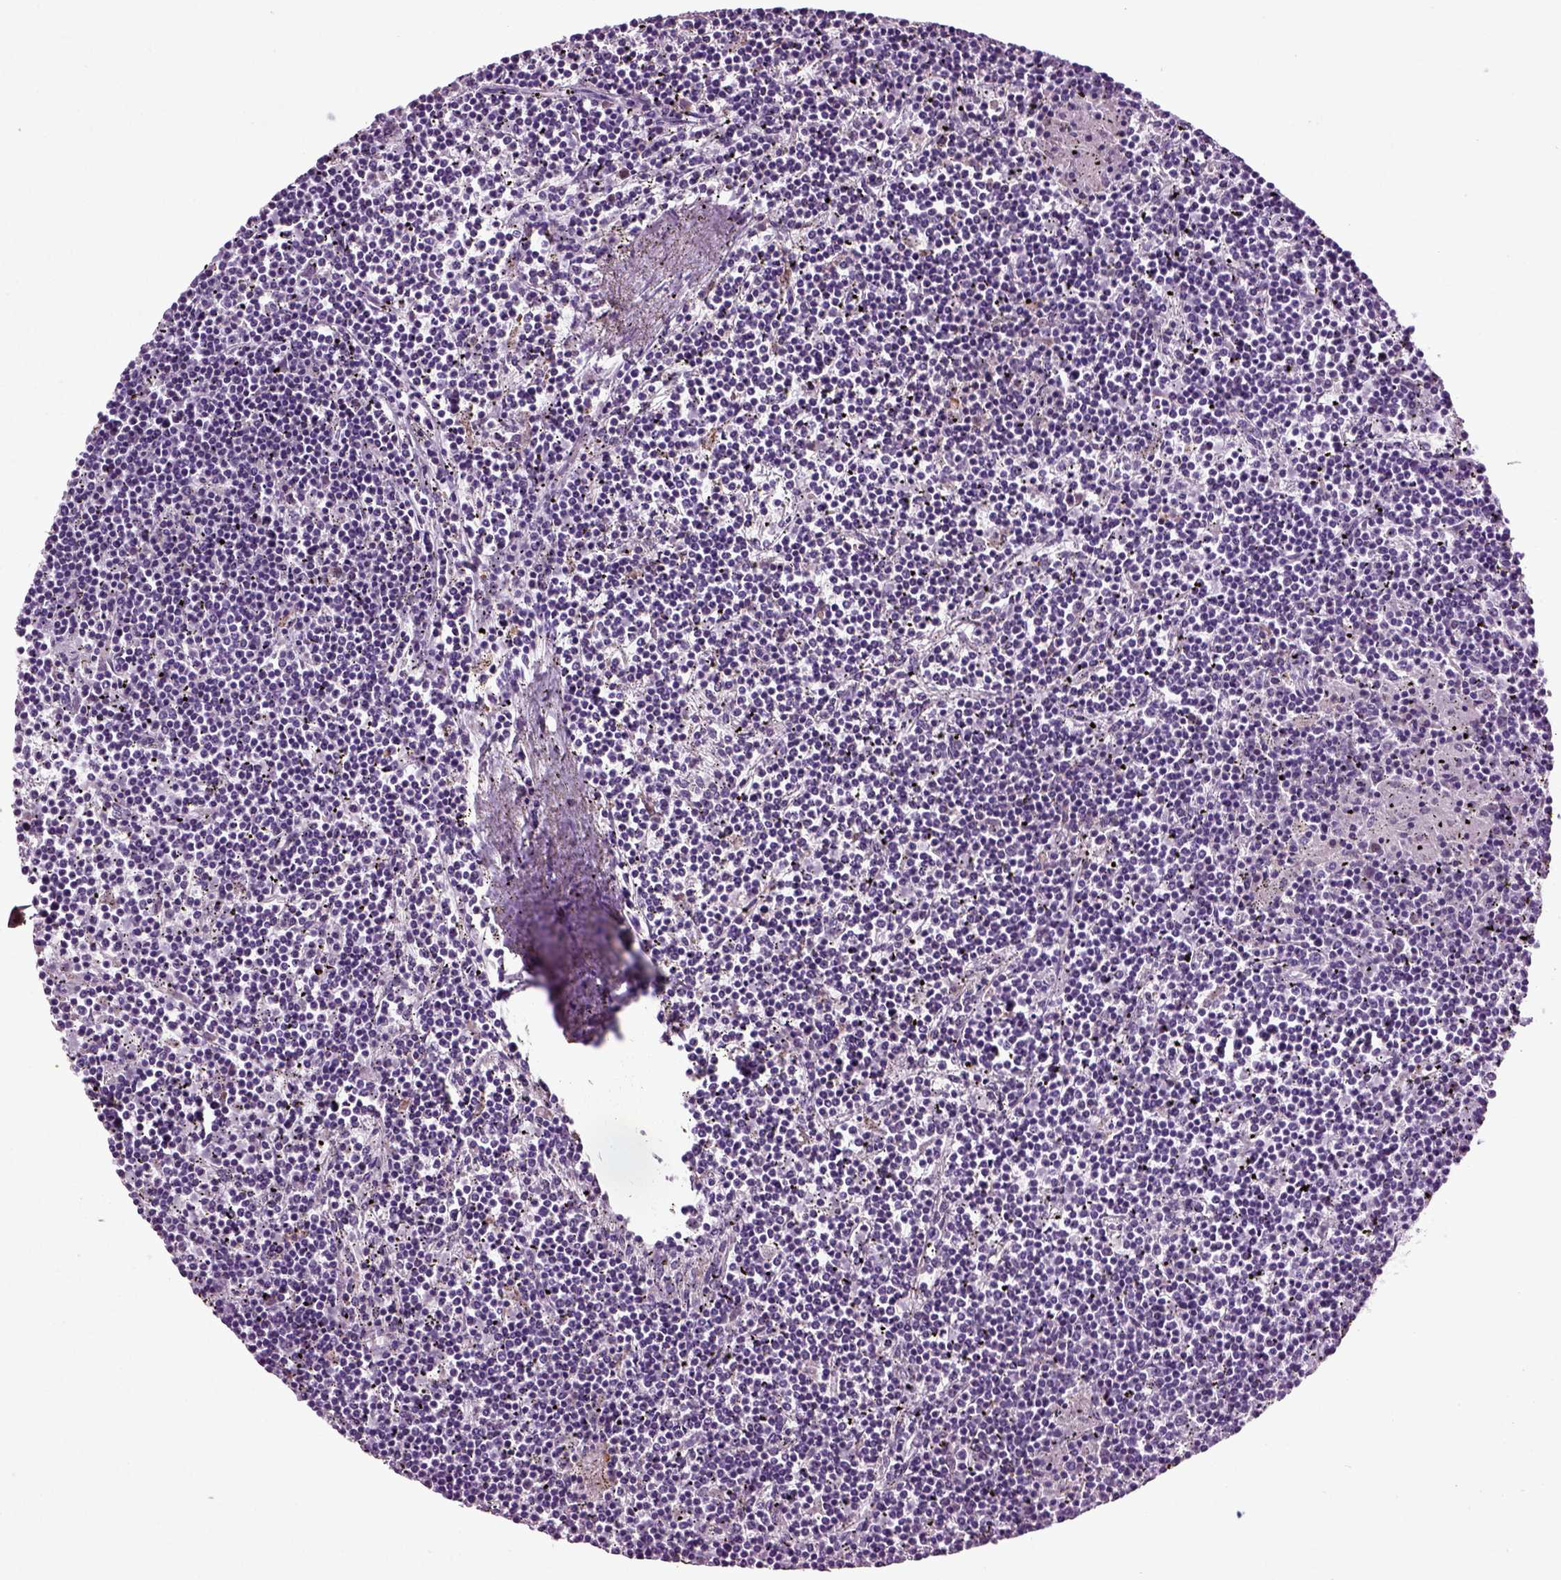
{"staining": {"intensity": "negative", "quantity": "none", "location": "none"}, "tissue": "lymphoma", "cell_type": "Tumor cells", "image_type": "cancer", "snomed": [{"axis": "morphology", "description": "Malignant lymphoma, non-Hodgkin's type, Low grade"}, {"axis": "topography", "description": "Spleen"}], "caption": "Histopathology image shows no significant protein expression in tumor cells of lymphoma.", "gene": "ARID3A", "patient": {"sex": "female", "age": 19}}